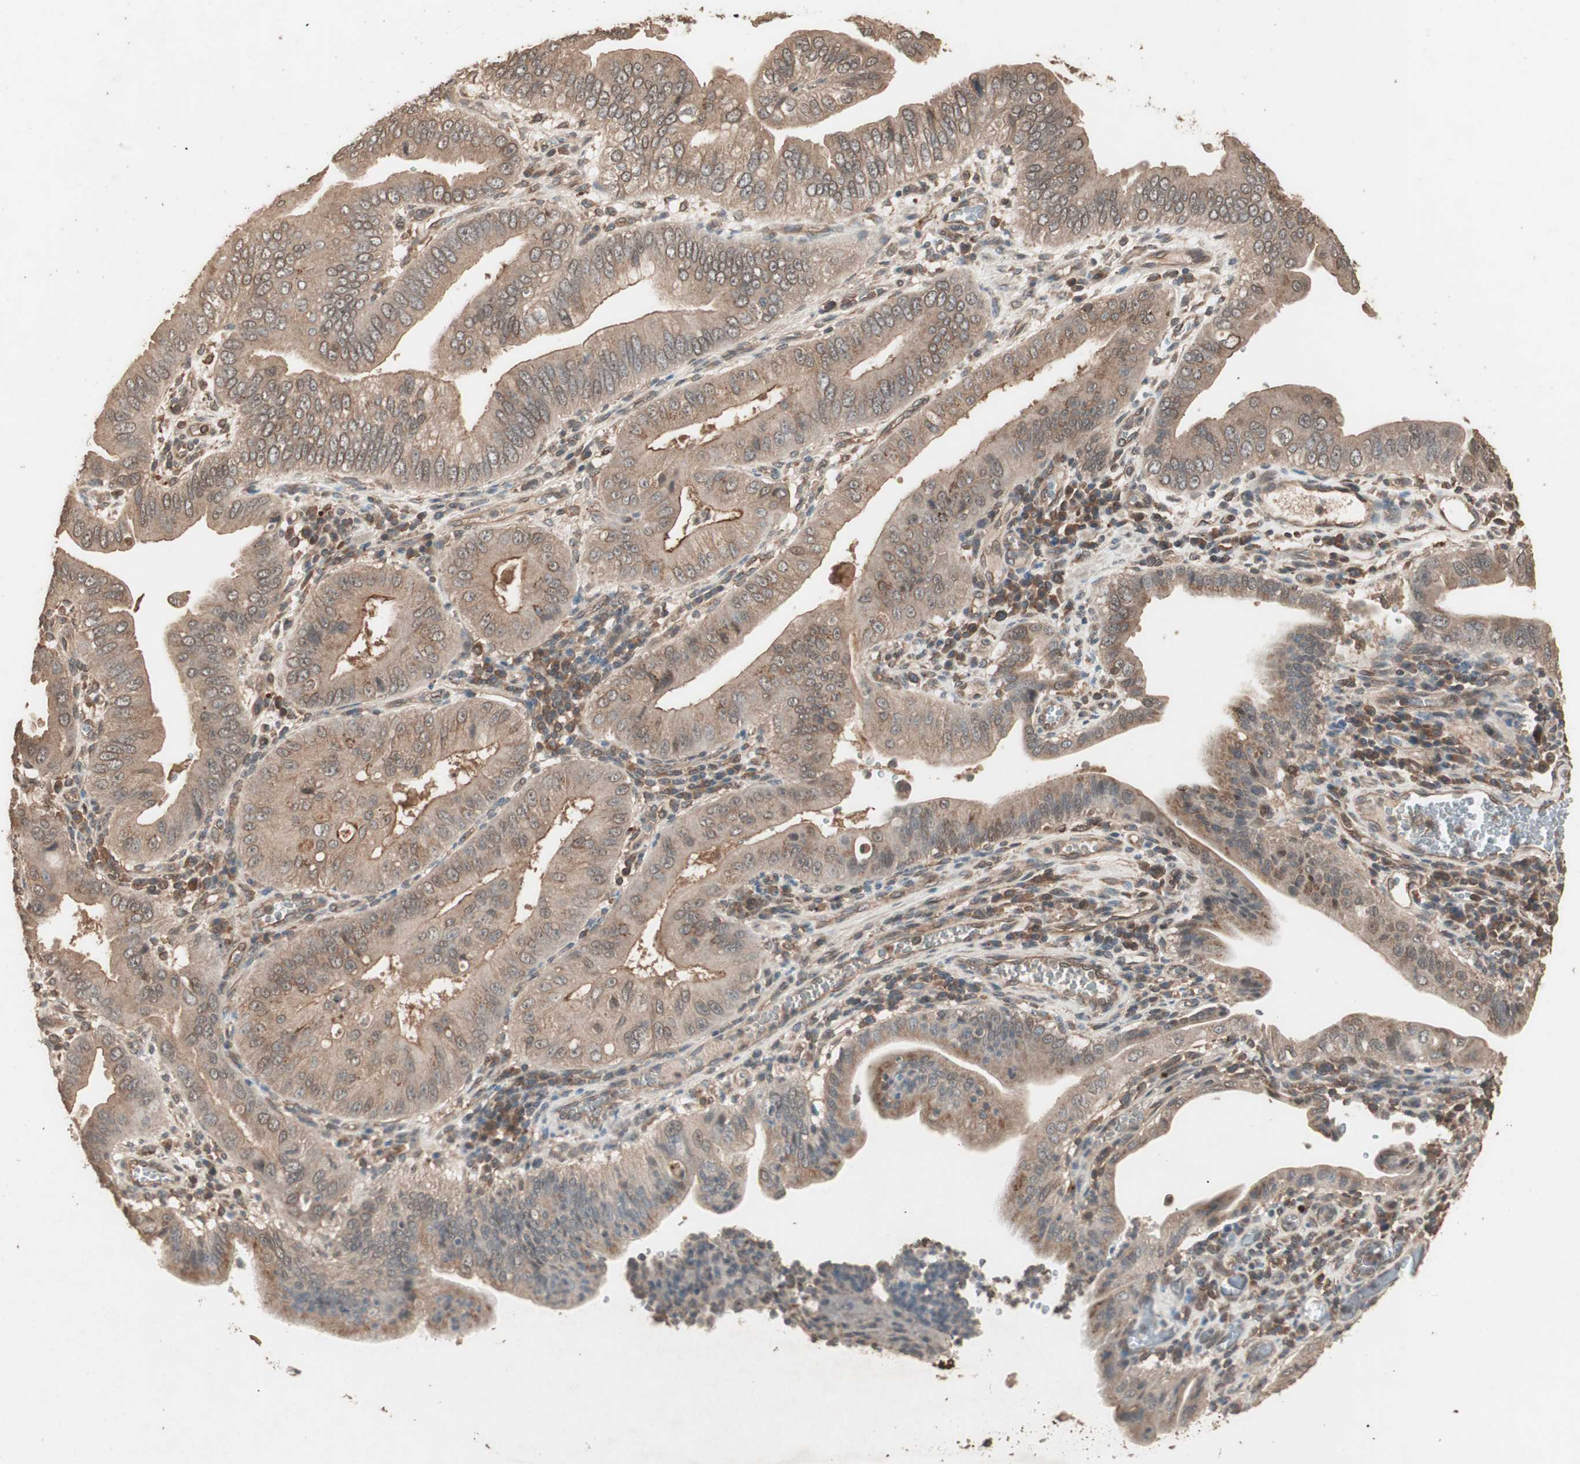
{"staining": {"intensity": "moderate", "quantity": ">75%", "location": "cytoplasmic/membranous"}, "tissue": "pancreatic cancer", "cell_type": "Tumor cells", "image_type": "cancer", "snomed": [{"axis": "morphology", "description": "Normal tissue, NOS"}, {"axis": "topography", "description": "Lymph node"}], "caption": "DAB (3,3'-diaminobenzidine) immunohistochemical staining of human pancreatic cancer reveals moderate cytoplasmic/membranous protein staining in about >75% of tumor cells. (DAB (3,3'-diaminobenzidine) IHC, brown staining for protein, blue staining for nuclei).", "gene": "CCN4", "patient": {"sex": "male", "age": 50}}